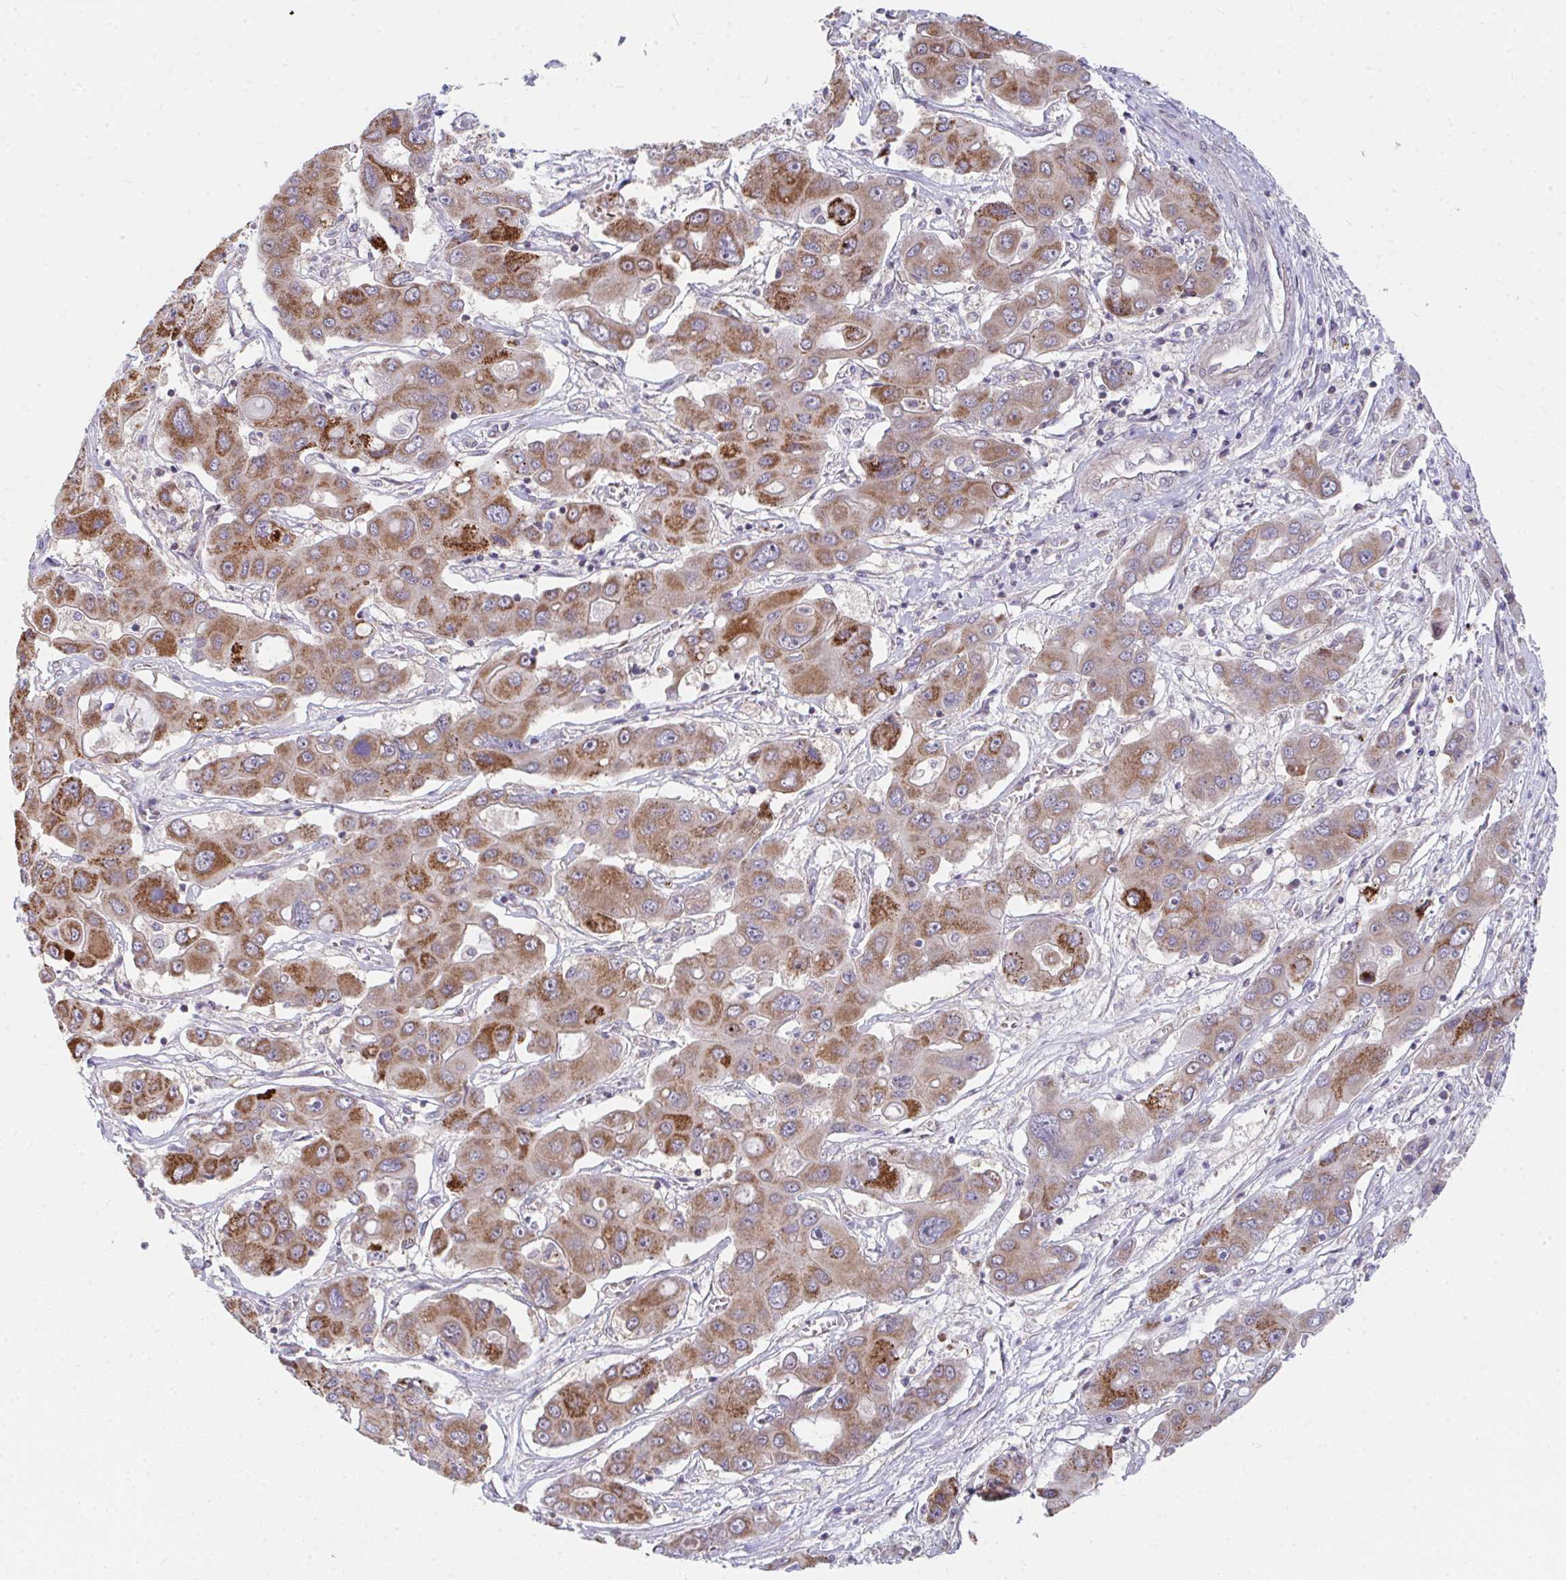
{"staining": {"intensity": "moderate", "quantity": ">75%", "location": "cytoplasmic/membranous"}, "tissue": "liver cancer", "cell_type": "Tumor cells", "image_type": "cancer", "snomed": [{"axis": "morphology", "description": "Cholangiocarcinoma"}, {"axis": "topography", "description": "Liver"}], "caption": "Immunohistochemistry (IHC) (DAB (3,3'-diaminobenzidine)) staining of human liver cholangiocarcinoma displays moderate cytoplasmic/membranous protein positivity in about >75% of tumor cells.", "gene": "EIF1AD", "patient": {"sex": "male", "age": 67}}